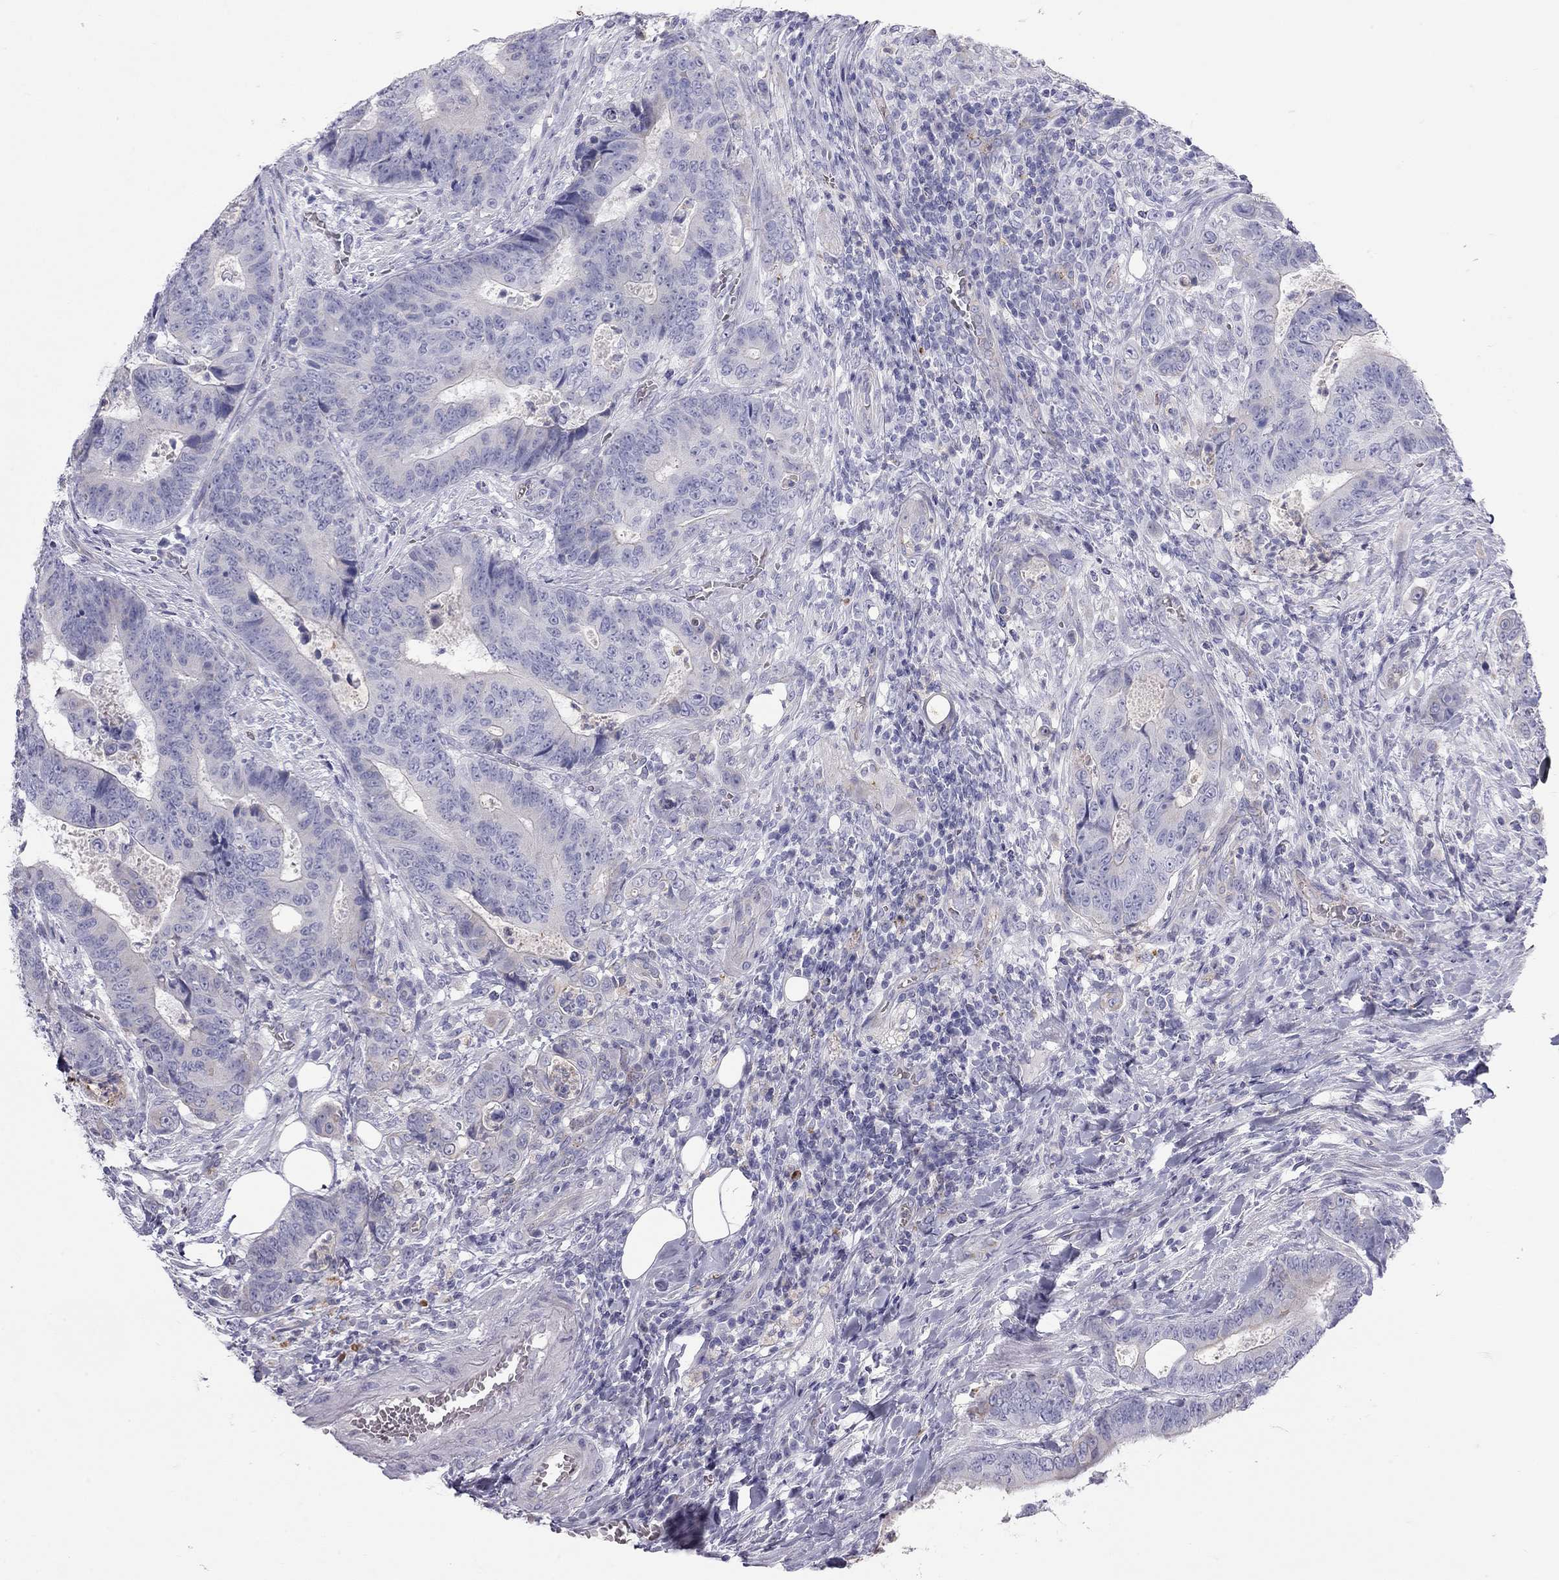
{"staining": {"intensity": "negative", "quantity": "none", "location": "none"}, "tissue": "colorectal cancer", "cell_type": "Tumor cells", "image_type": "cancer", "snomed": [{"axis": "morphology", "description": "Adenocarcinoma, NOS"}, {"axis": "topography", "description": "Colon"}], "caption": "Immunohistochemistry (IHC) micrograph of human adenocarcinoma (colorectal) stained for a protein (brown), which displays no expression in tumor cells.", "gene": "TDRD6", "patient": {"sex": "female", "age": 48}}